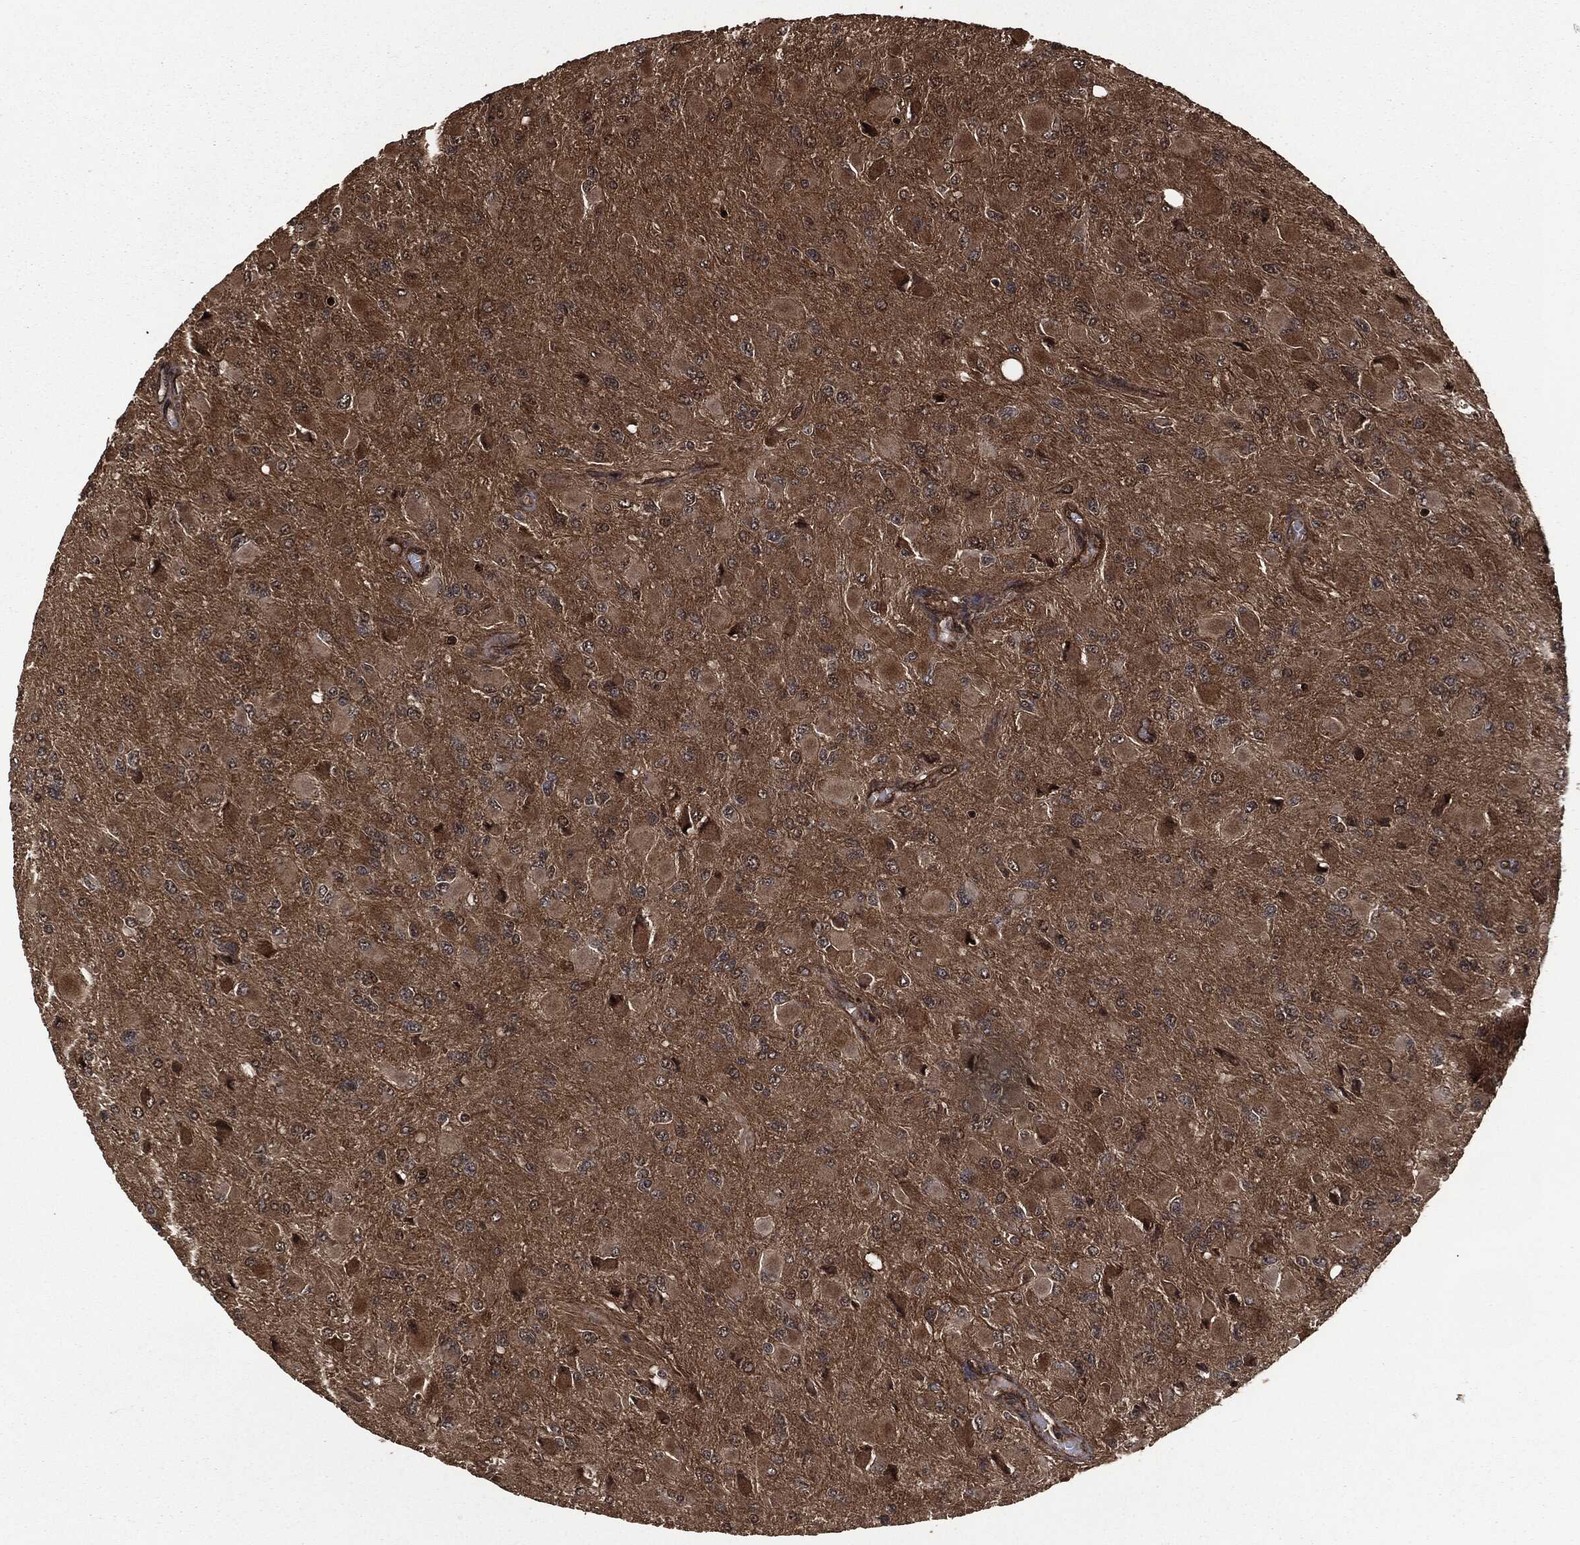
{"staining": {"intensity": "moderate", "quantity": "25%-75%", "location": "cytoplasmic/membranous"}, "tissue": "glioma", "cell_type": "Tumor cells", "image_type": "cancer", "snomed": [{"axis": "morphology", "description": "Glioma, malignant, High grade"}, {"axis": "topography", "description": "Cerebral cortex"}], "caption": "Human glioma stained for a protein (brown) exhibits moderate cytoplasmic/membranous positive positivity in approximately 25%-75% of tumor cells.", "gene": "HRAS", "patient": {"sex": "female", "age": 36}}